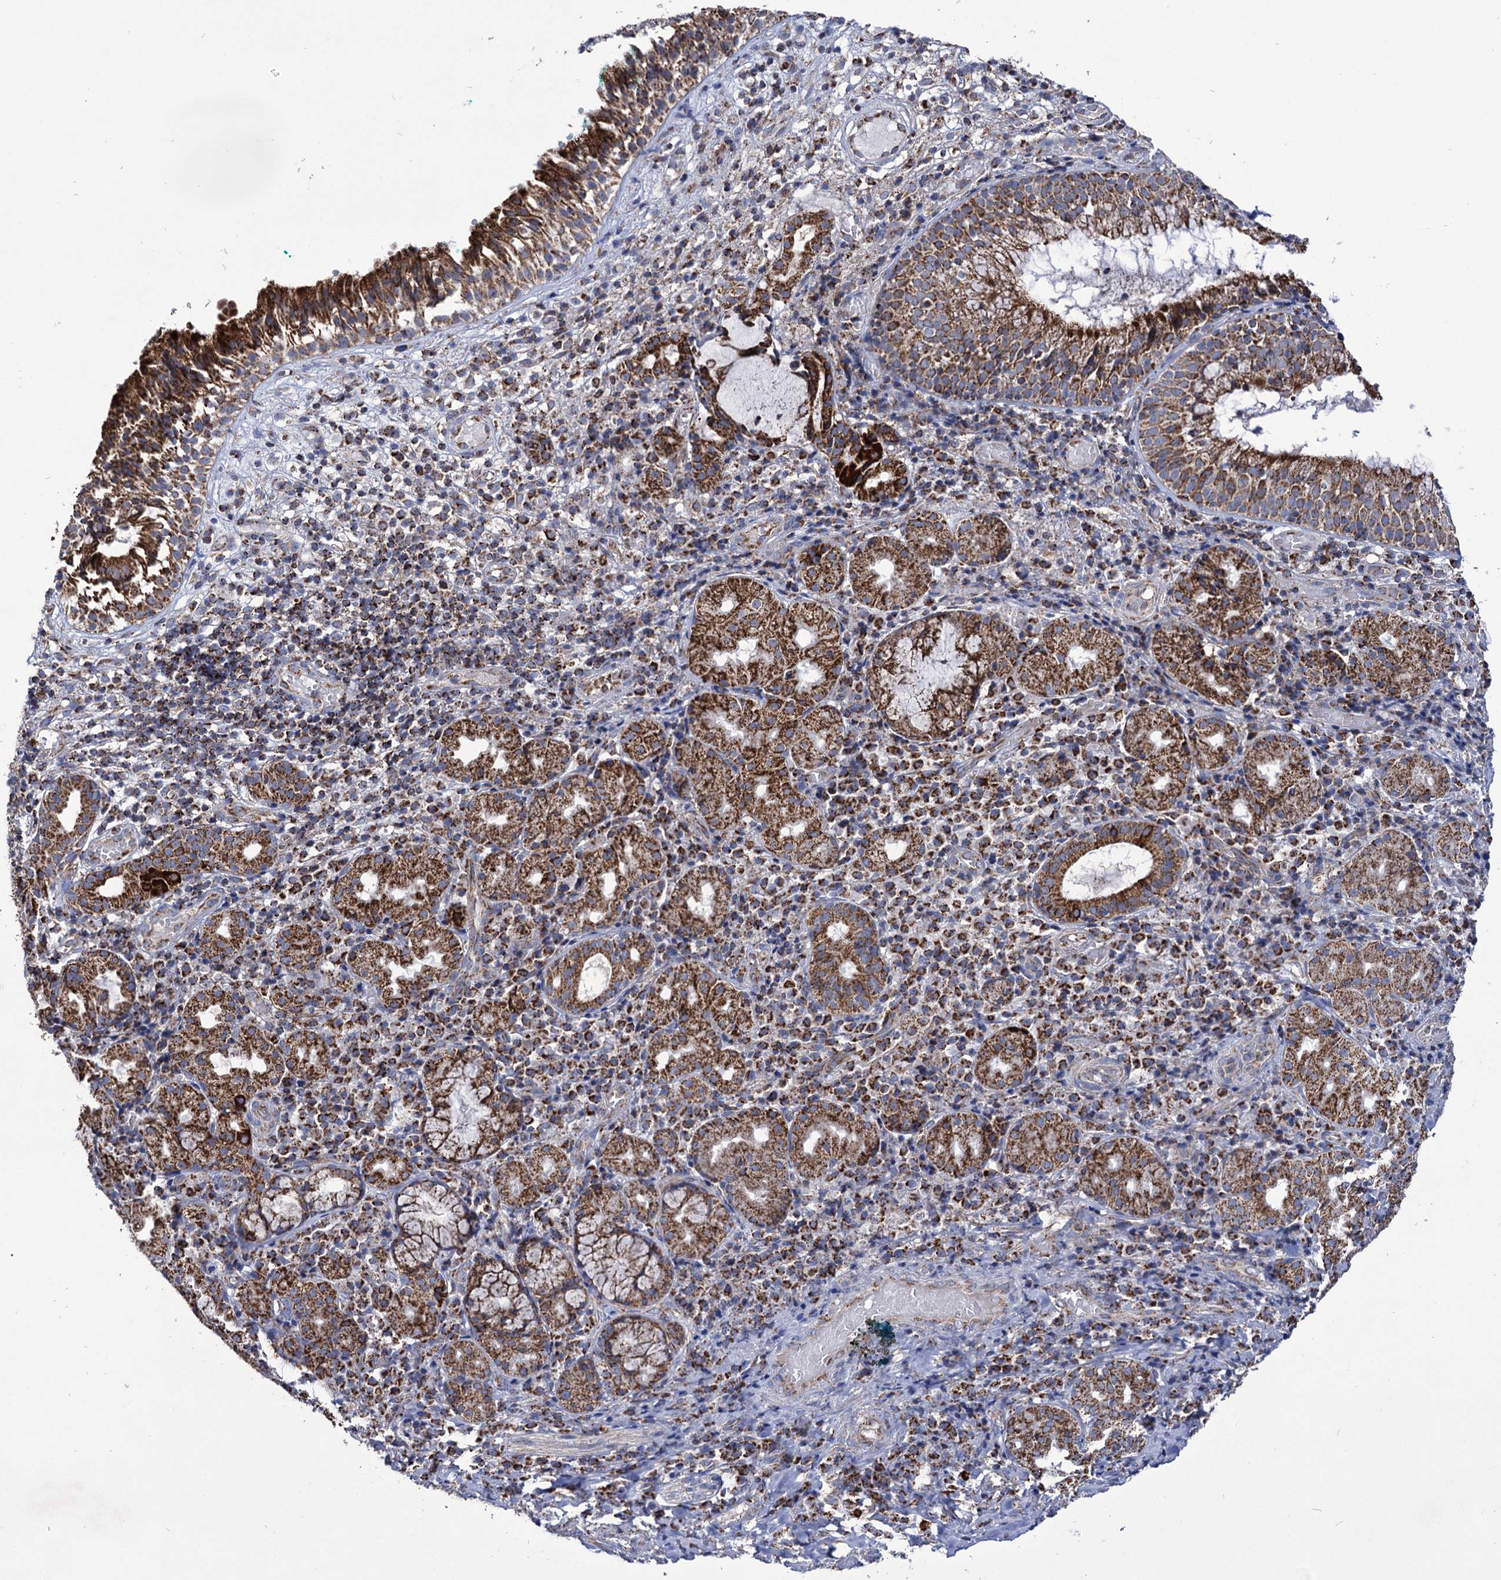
{"staining": {"intensity": "negative", "quantity": "none", "location": "none"}, "tissue": "adipose tissue", "cell_type": "Adipocytes", "image_type": "normal", "snomed": [{"axis": "morphology", "description": "Normal tissue, NOS"}, {"axis": "morphology", "description": "Basal cell carcinoma"}, {"axis": "topography", "description": "Cartilage tissue"}, {"axis": "topography", "description": "Nasopharynx"}, {"axis": "topography", "description": "Oral tissue"}], "caption": "DAB (3,3'-diaminobenzidine) immunohistochemical staining of normal adipose tissue displays no significant expression in adipocytes.", "gene": "ABHD10", "patient": {"sex": "female", "age": 77}}